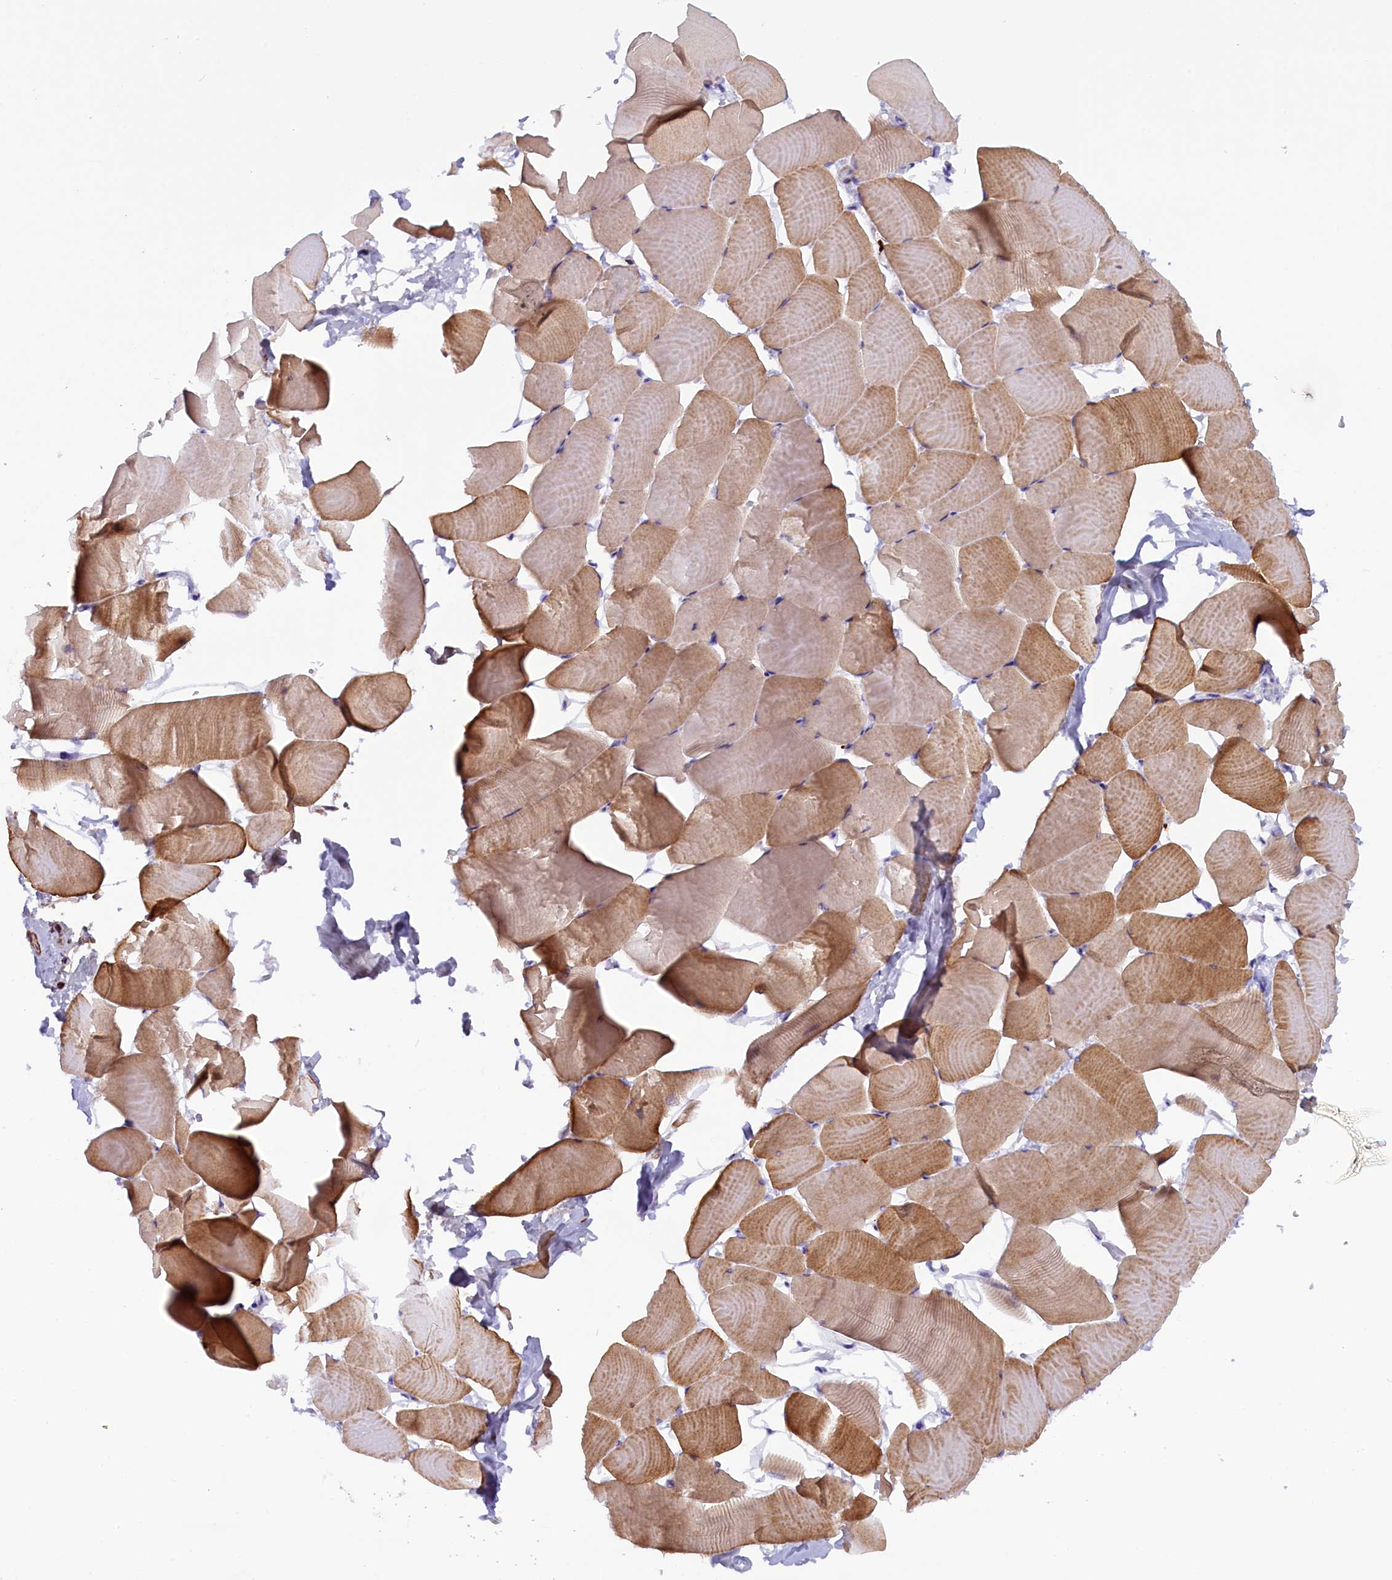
{"staining": {"intensity": "moderate", "quantity": ">75%", "location": "cytoplasmic/membranous"}, "tissue": "skeletal muscle", "cell_type": "Myocytes", "image_type": "normal", "snomed": [{"axis": "morphology", "description": "Normal tissue, NOS"}, {"axis": "topography", "description": "Skeletal muscle"}], "caption": "An immunohistochemistry (IHC) histopathology image of normal tissue is shown. Protein staining in brown labels moderate cytoplasmic/membranous positivity in skeletal muscle within myocytes.", "gene": "RTTN", "patient": {"sex": "male", "age": 25}}